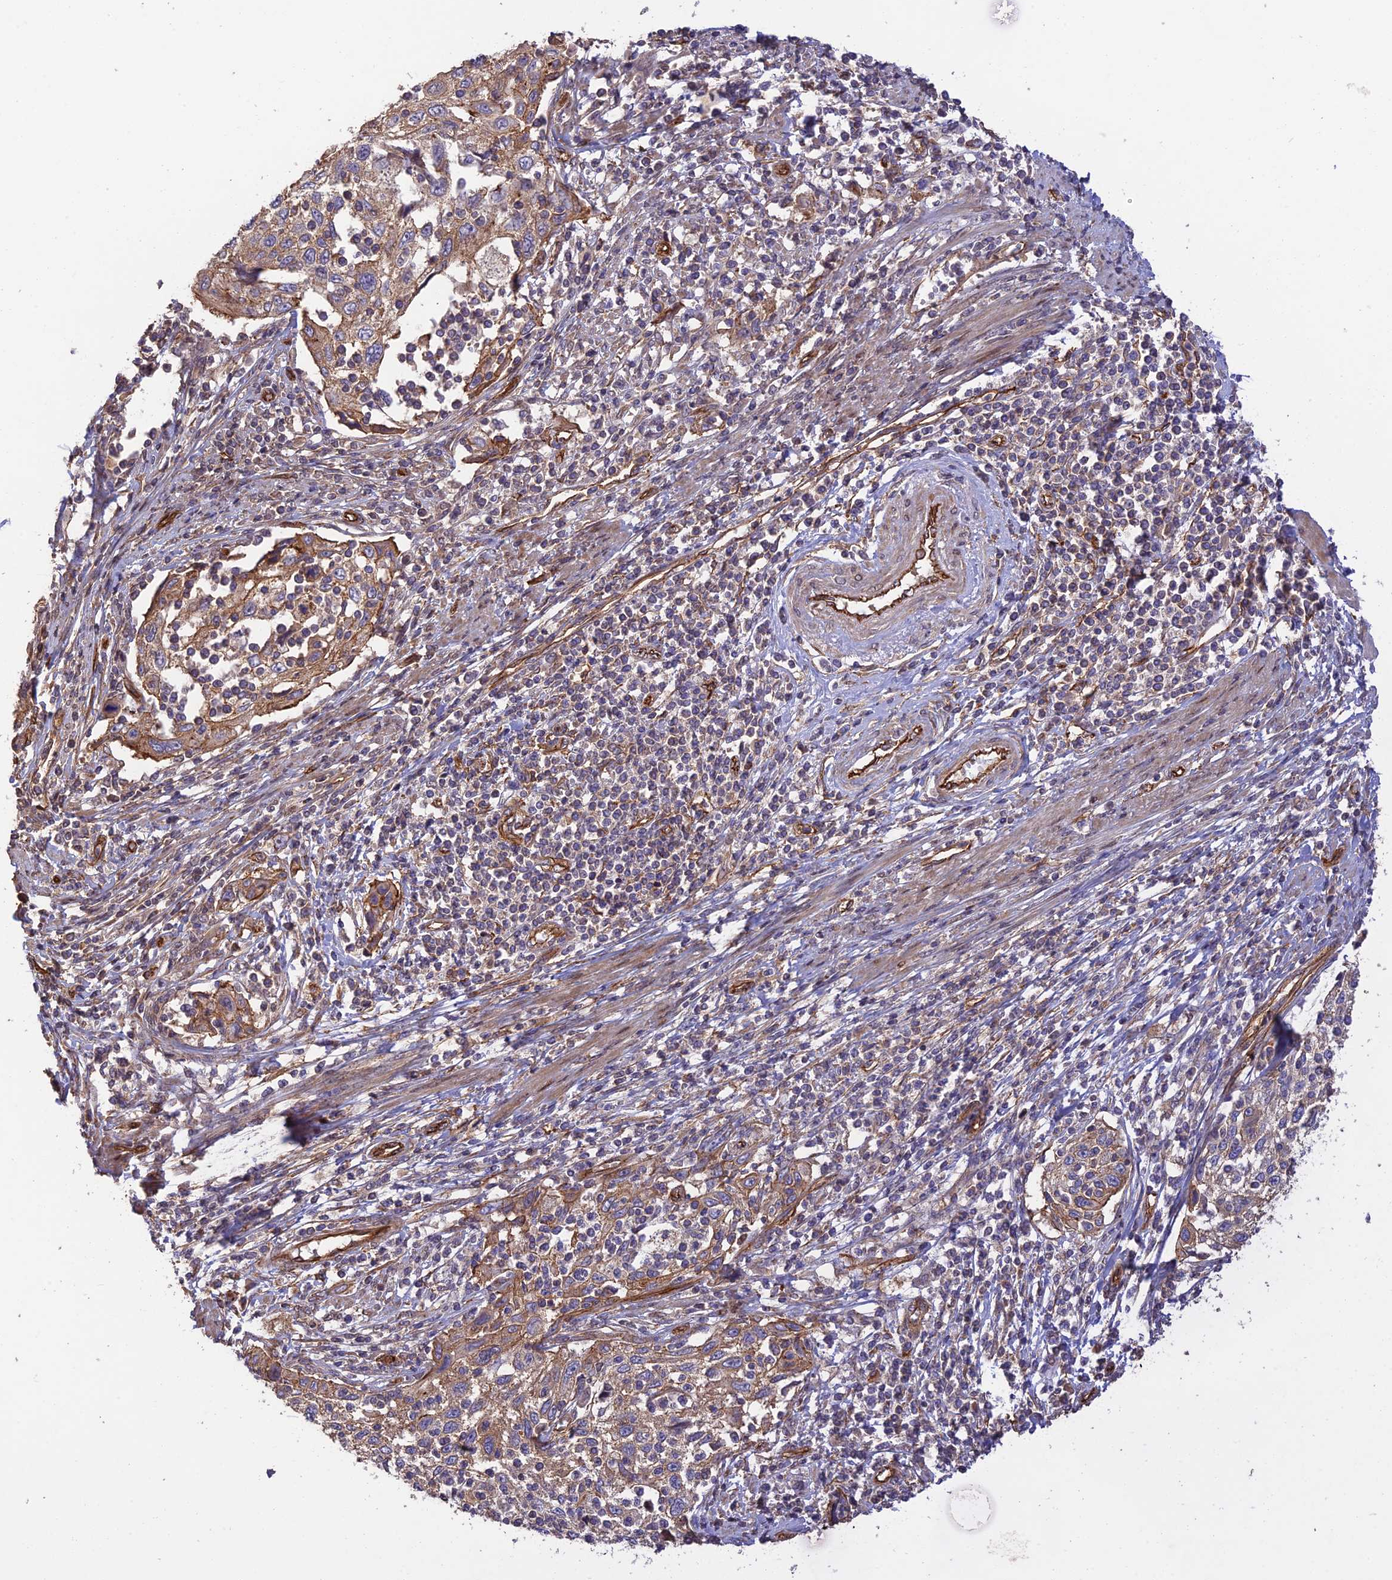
{"staining": {"intensity": "moderate", "quantity": "25%-75%", "location": "cytoplasmic/membranous"}, "tissue": "cervical cancer", "cell_type": "Tumor cells", "image_type": "cancer", "snomed": [{"axis": "morphology", "description": "Squamous cell carcinoma, NOS"}, {"axis": "topography", "description": "Cervix"}], "caption": "Brown immunohistochemical staining in human cervical squamous cell carcinoma demonstrates moderate cytoplasmic/membranous expression in about 25%-75% of tumor cells.", "gene": "HOMER2", "patient": {"sex": "female", "age": 70}}